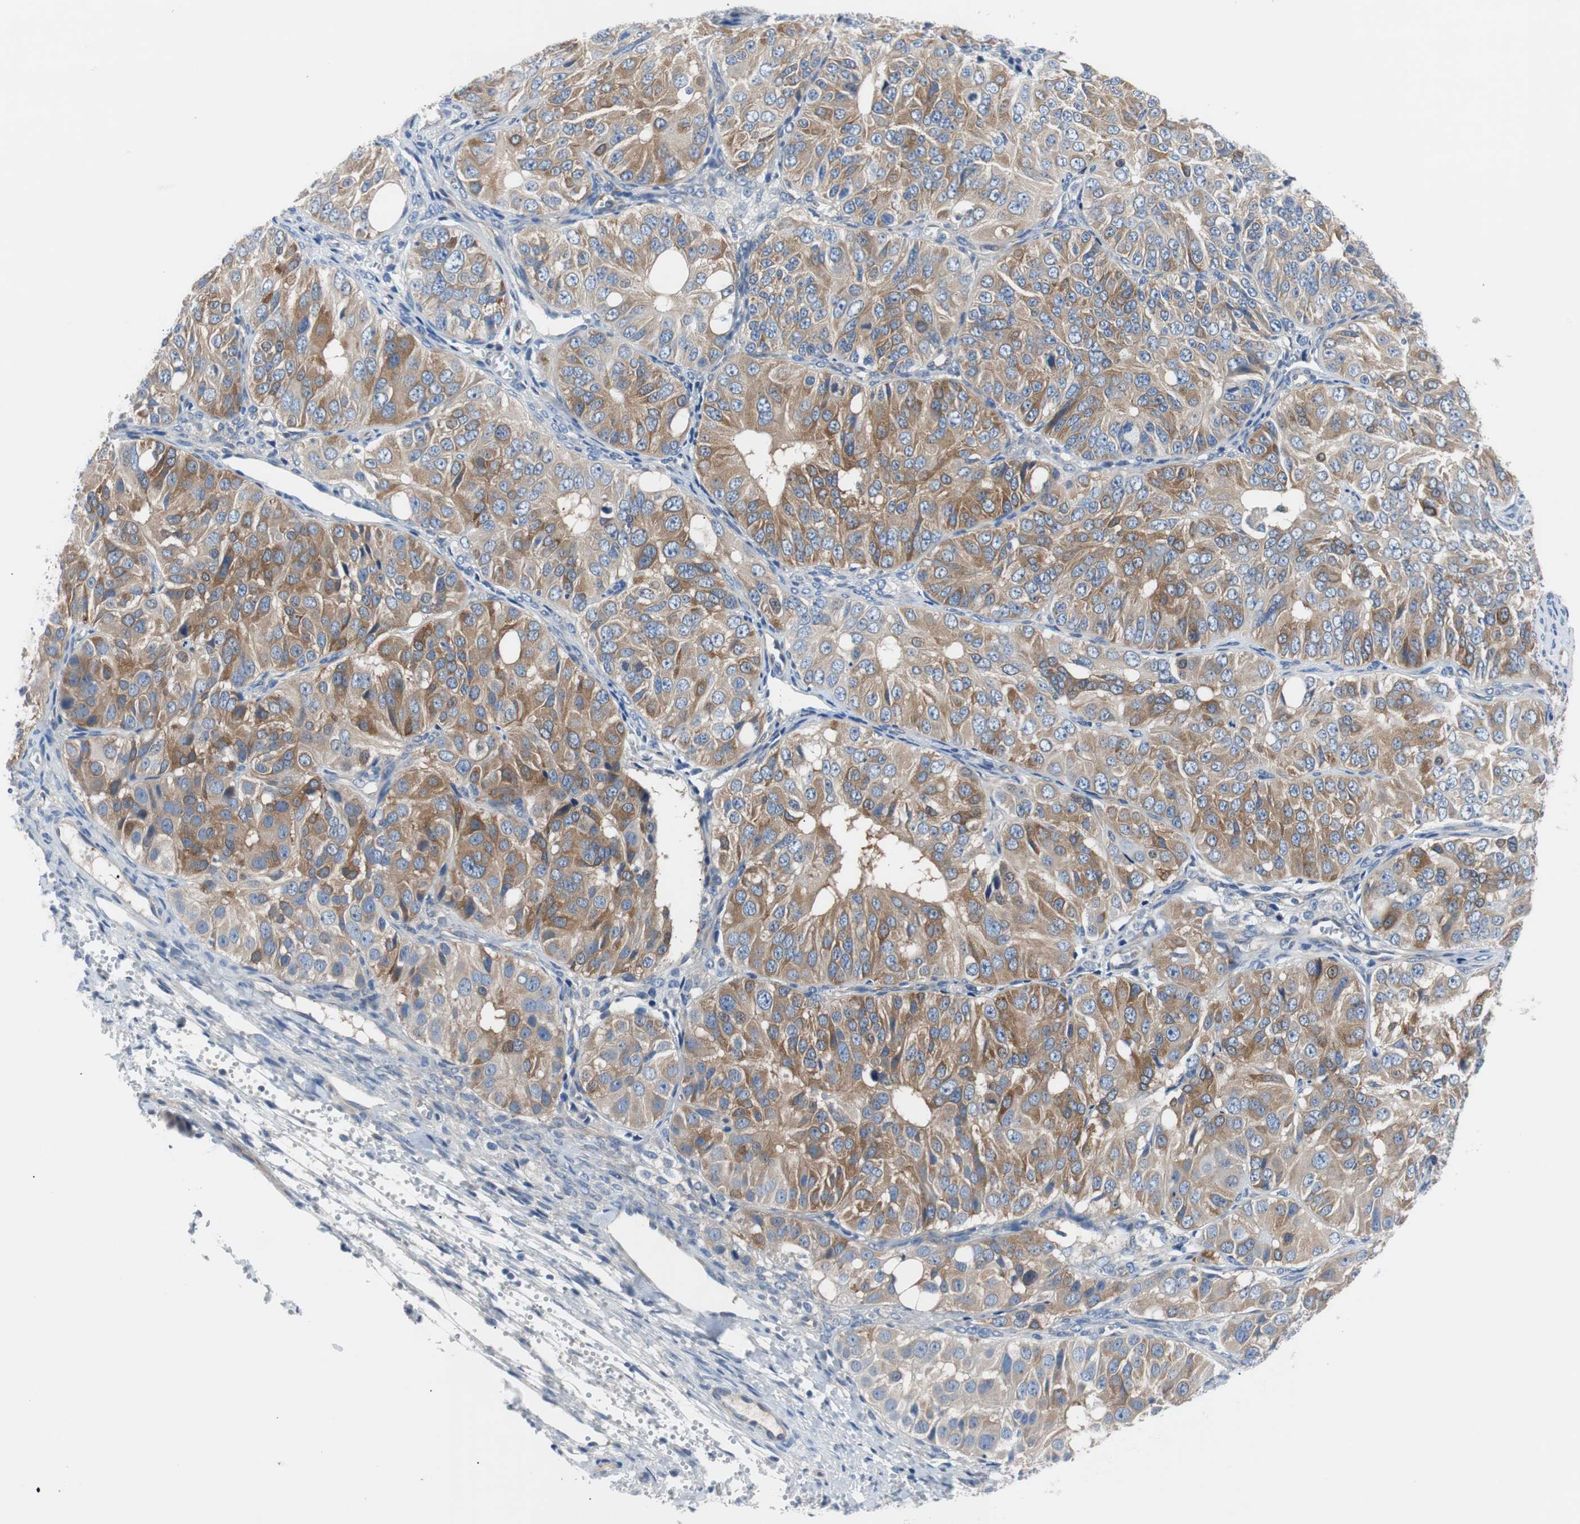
{"staining": {"intensity": "moderate", "quantity": ">75%", "location": "cytoplasmic/membranous"}, "tissue": "ovarian cancer", "cell_type": "Tumor cells", "image_type": "cancer", "snomed": [{"axis": "morphology", "description": "Carcinoma, endometroid"}, {"axis": "topography", "description": "Ovary"}], "caption": "Human ovarian cancer stained for a protein (brown) shows moderate cytoplasmic/membranous positive expression in approximately >75% of tumor cells.", "gene": "EEF2K", "patient": {"sex": "female", "age": 51}}